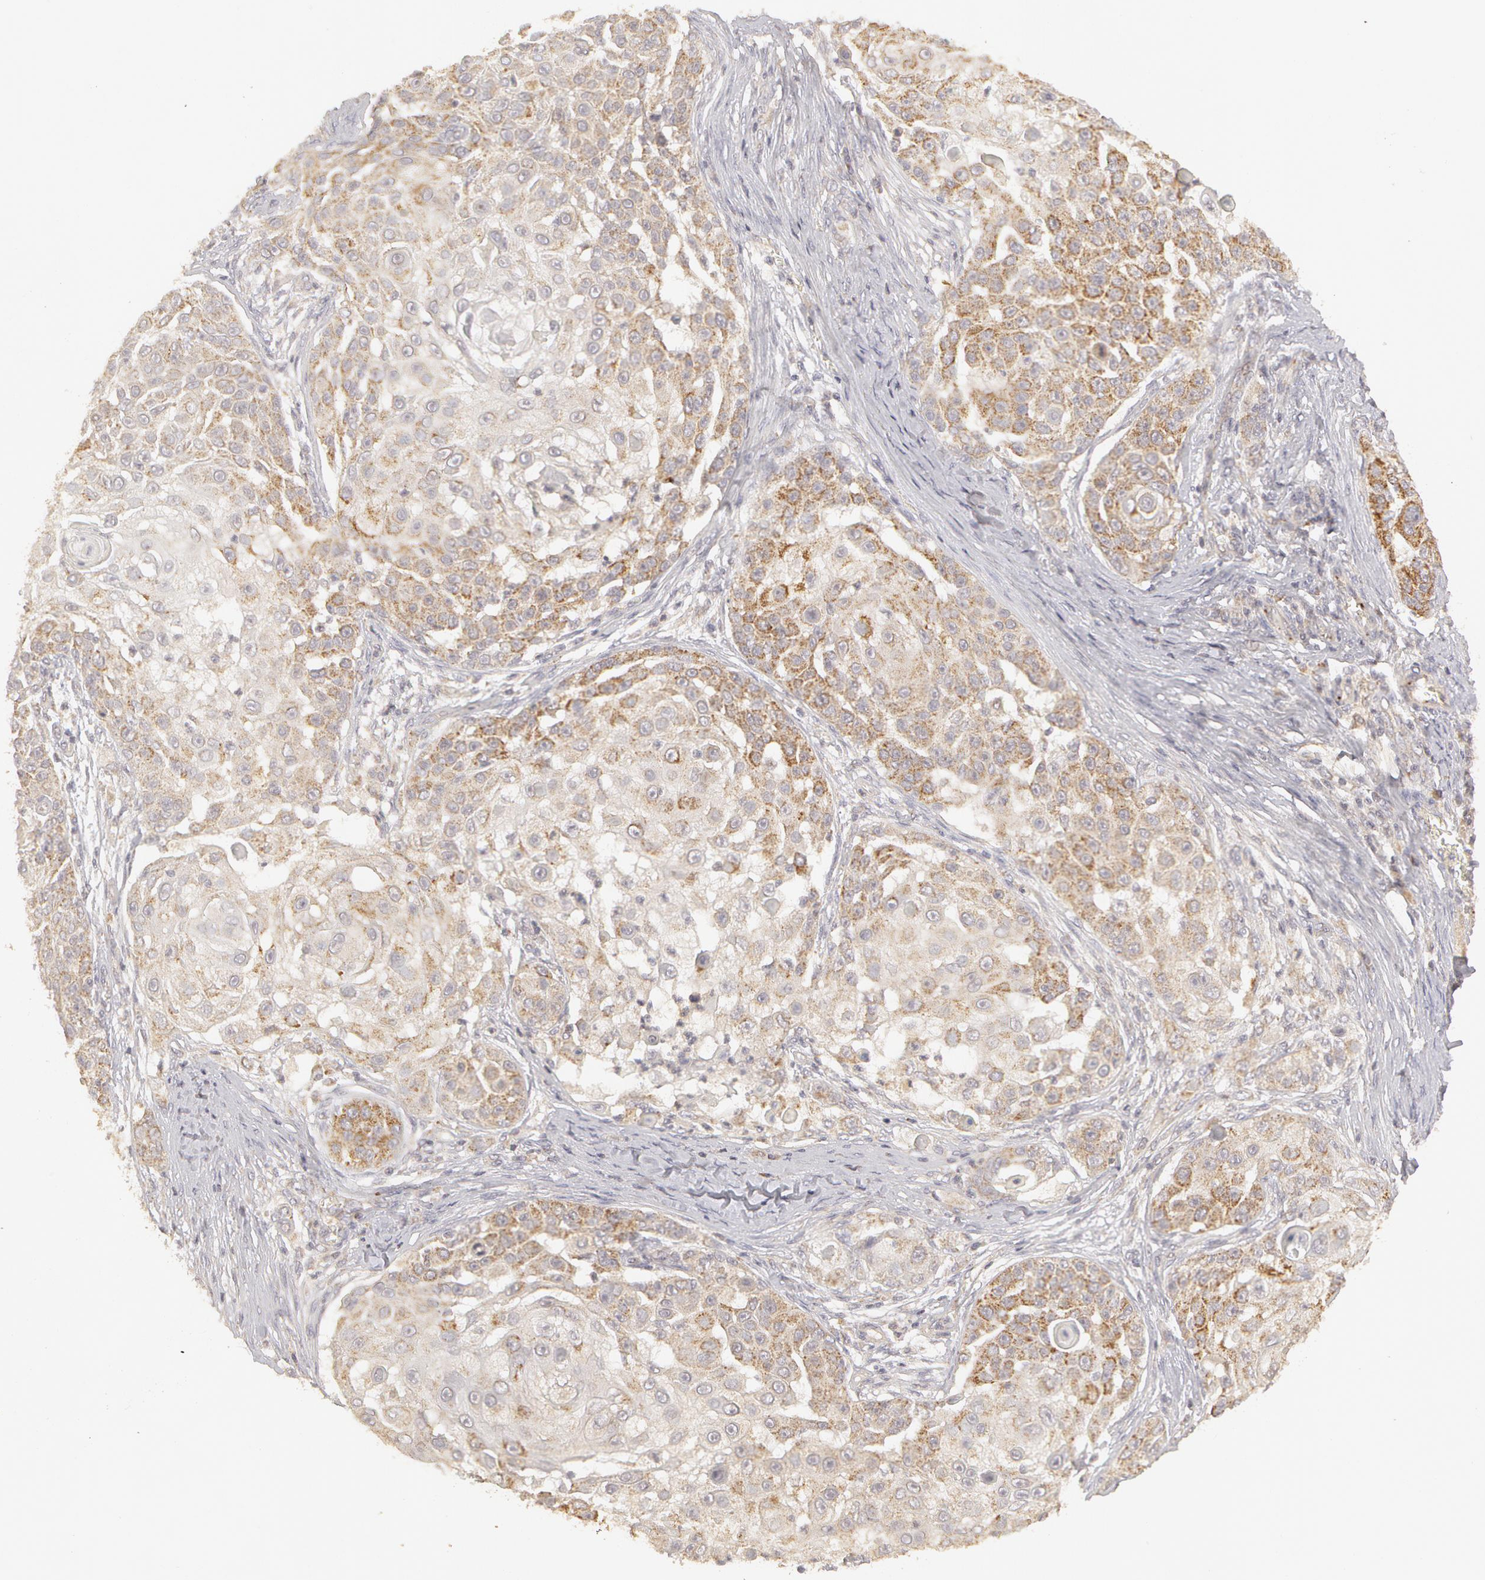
{"staining": {"intensity": "weak", "quantity": "25%-75%", "location": "cytoplasmic/membranous"}, "tissue": "skin cancer", "cell_type": "Tumor cells", "image_type": "cancer", "snomed": [{"axis": "morphology", "description": "Squamous cell carcinoma, NOS"}, {"axis": "topography", "description": "Skin"}], "caption": "Tumor cells reveal low levels of weak cytoplasmic/membranous positivity in about 25%-75% of cells in human skin squamous cell carcinoma.", "gene": "ADPRH", "patient": {"sex": "female", "age": 57}}